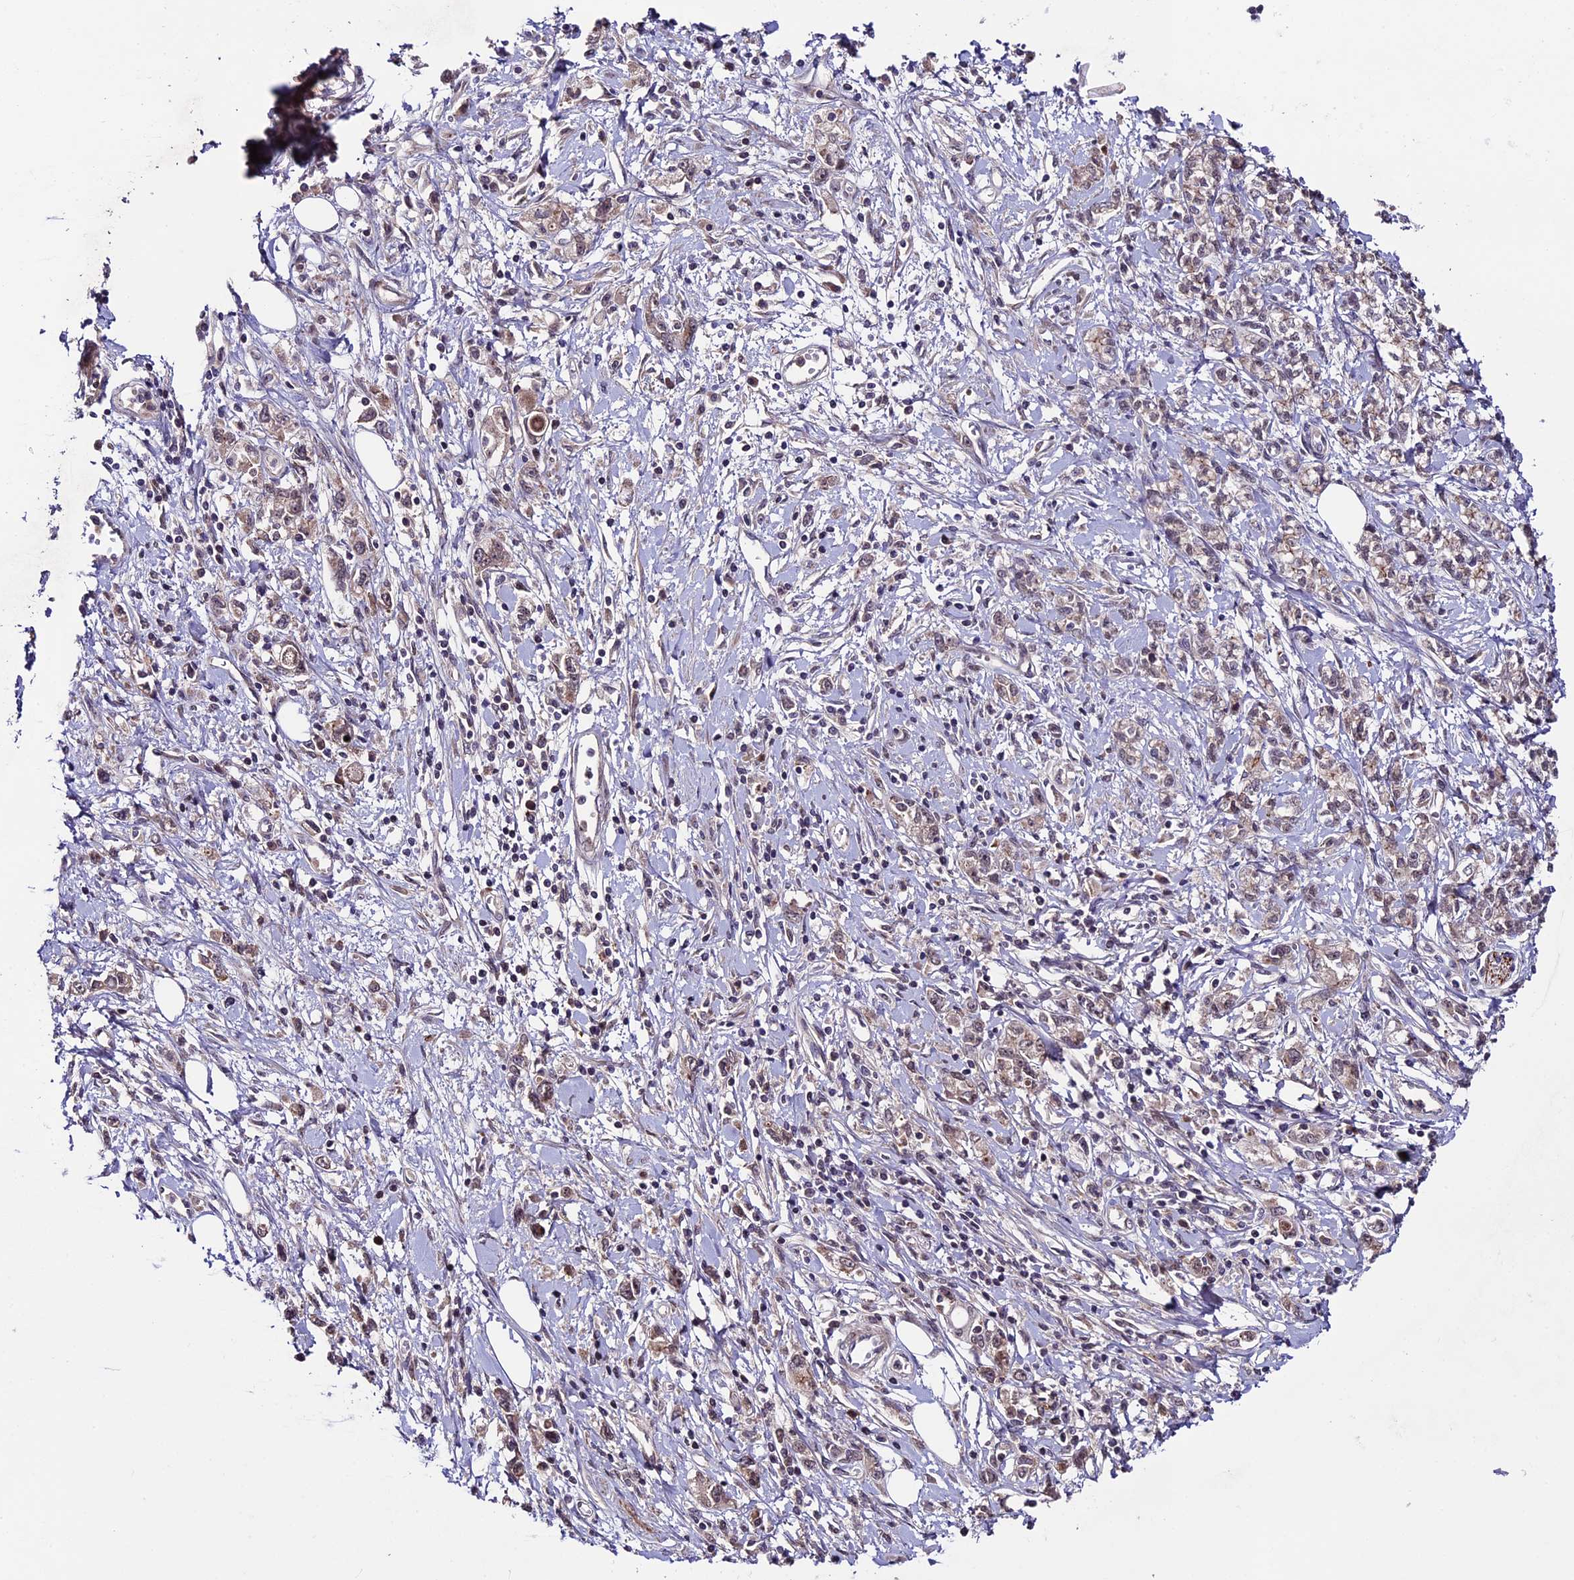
{"staining": {"intensity": "weak", "quantity": "<25%", "location": "cytoplasmic/membranous"}, "tissue": "stomach cancer", "cell_type": "Tumor cells", "image_type": "cancer", "snomed": [{"axis": "morphology", "description": "Adenocarcinoma, NOS"}, {"axis": "topography", "description": "Stomach"}], "caption": "This is an immunohistochemistry (IHC) image of human stomach adenocarcinoma. There is no expression in tumor cells.", "gene": "SIPA1L3", "patient": {"sex": "female", "age": 76}}